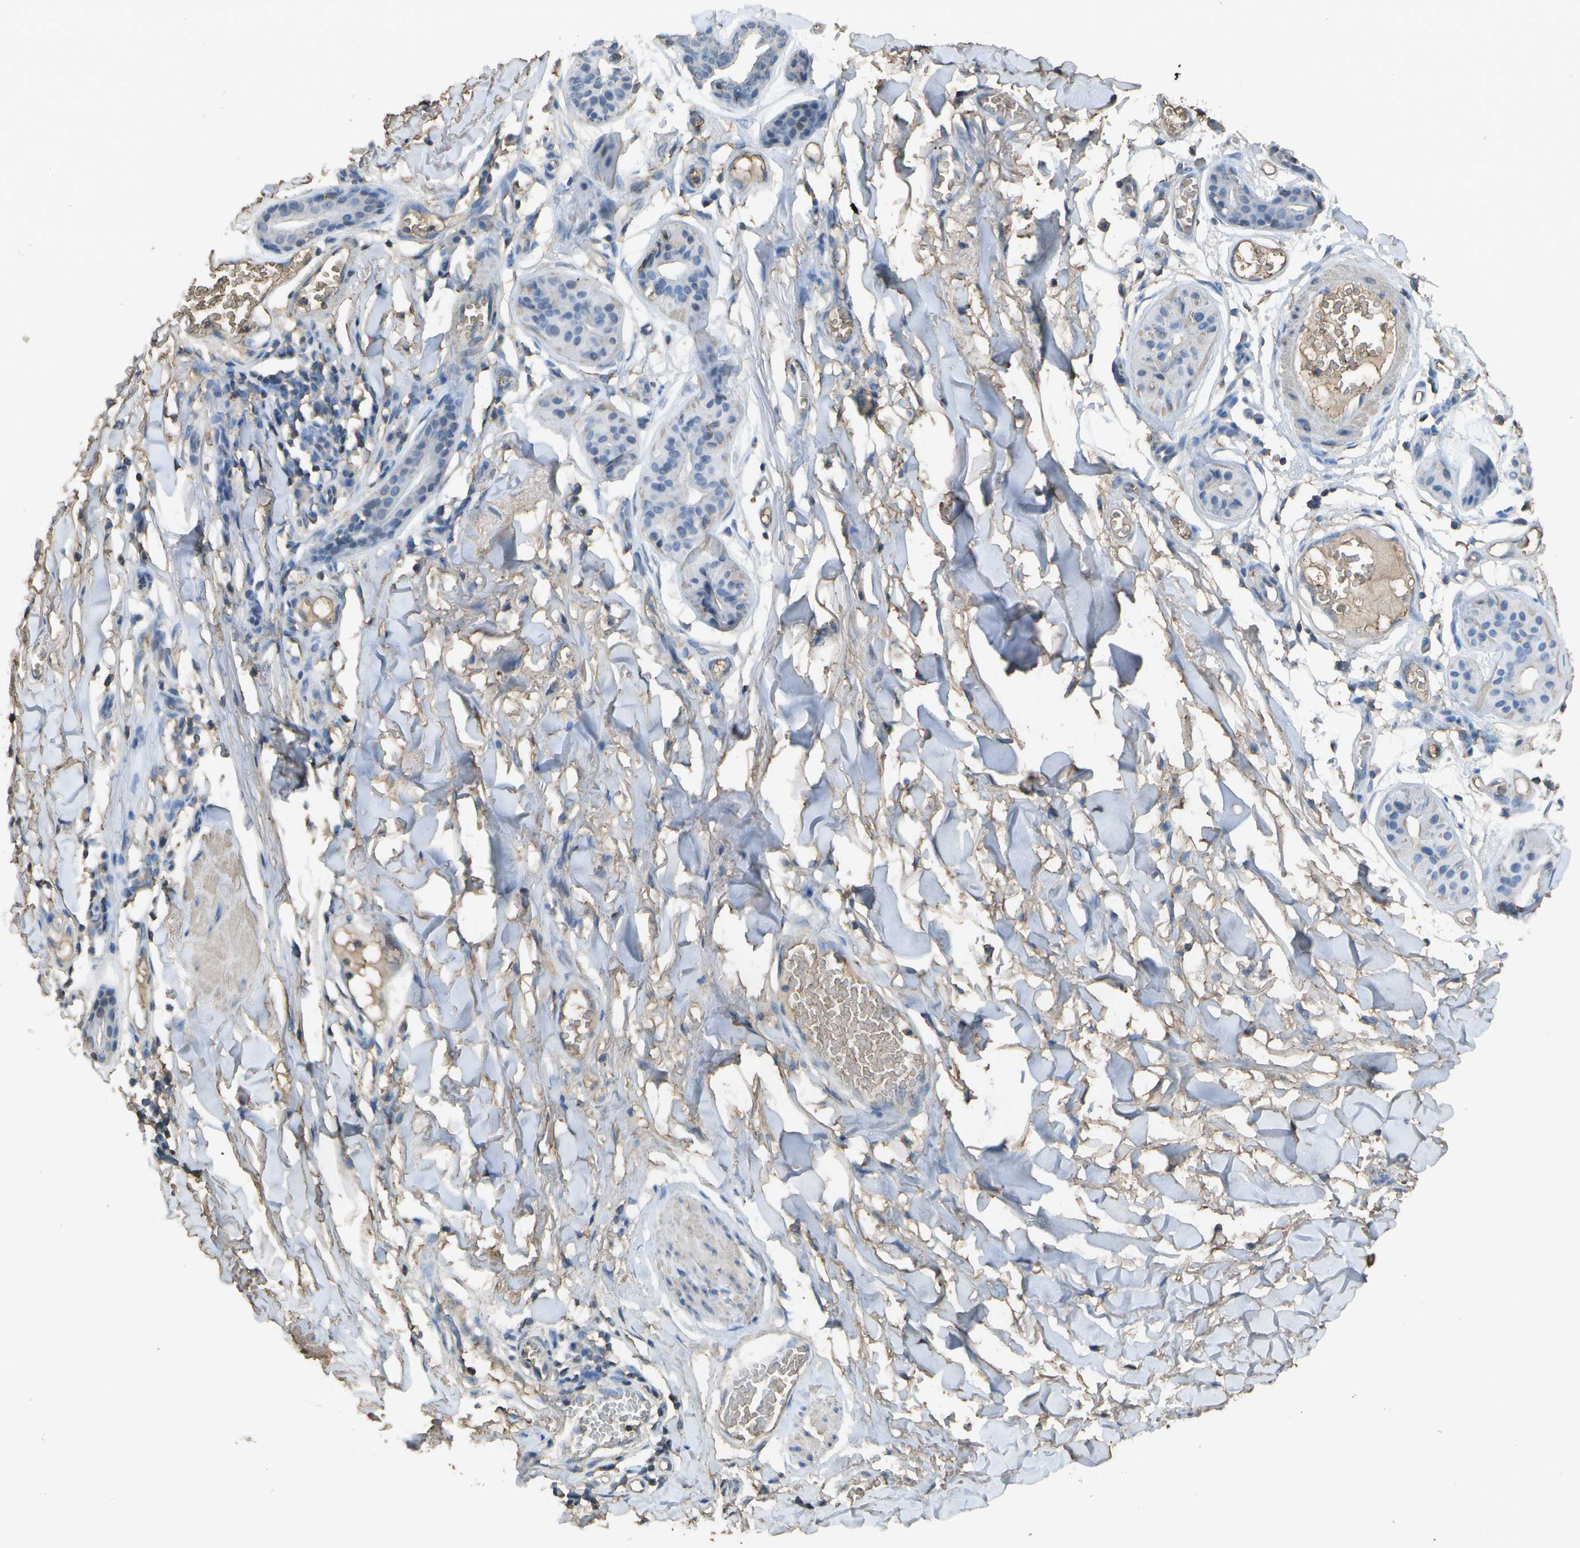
{"staining": {"intensity": "weak", "quantity": "<25%", "location": "cytoplasmic/membranous"}, "tissue": "skin cancer", "cell_type": "Tumor cells", "image_type": "cancer", "snomed": [{"axis": "morphology", "description": "Basal cell carcinoma"}, {"axis": "topography", "description": "Skin"}], "caption": "Immunohistochemical staining of human skin cancer shows no significant staining in tumor cells.", "gene": "CYP4F11", "patient": {"sex": "male", "age": 85}}